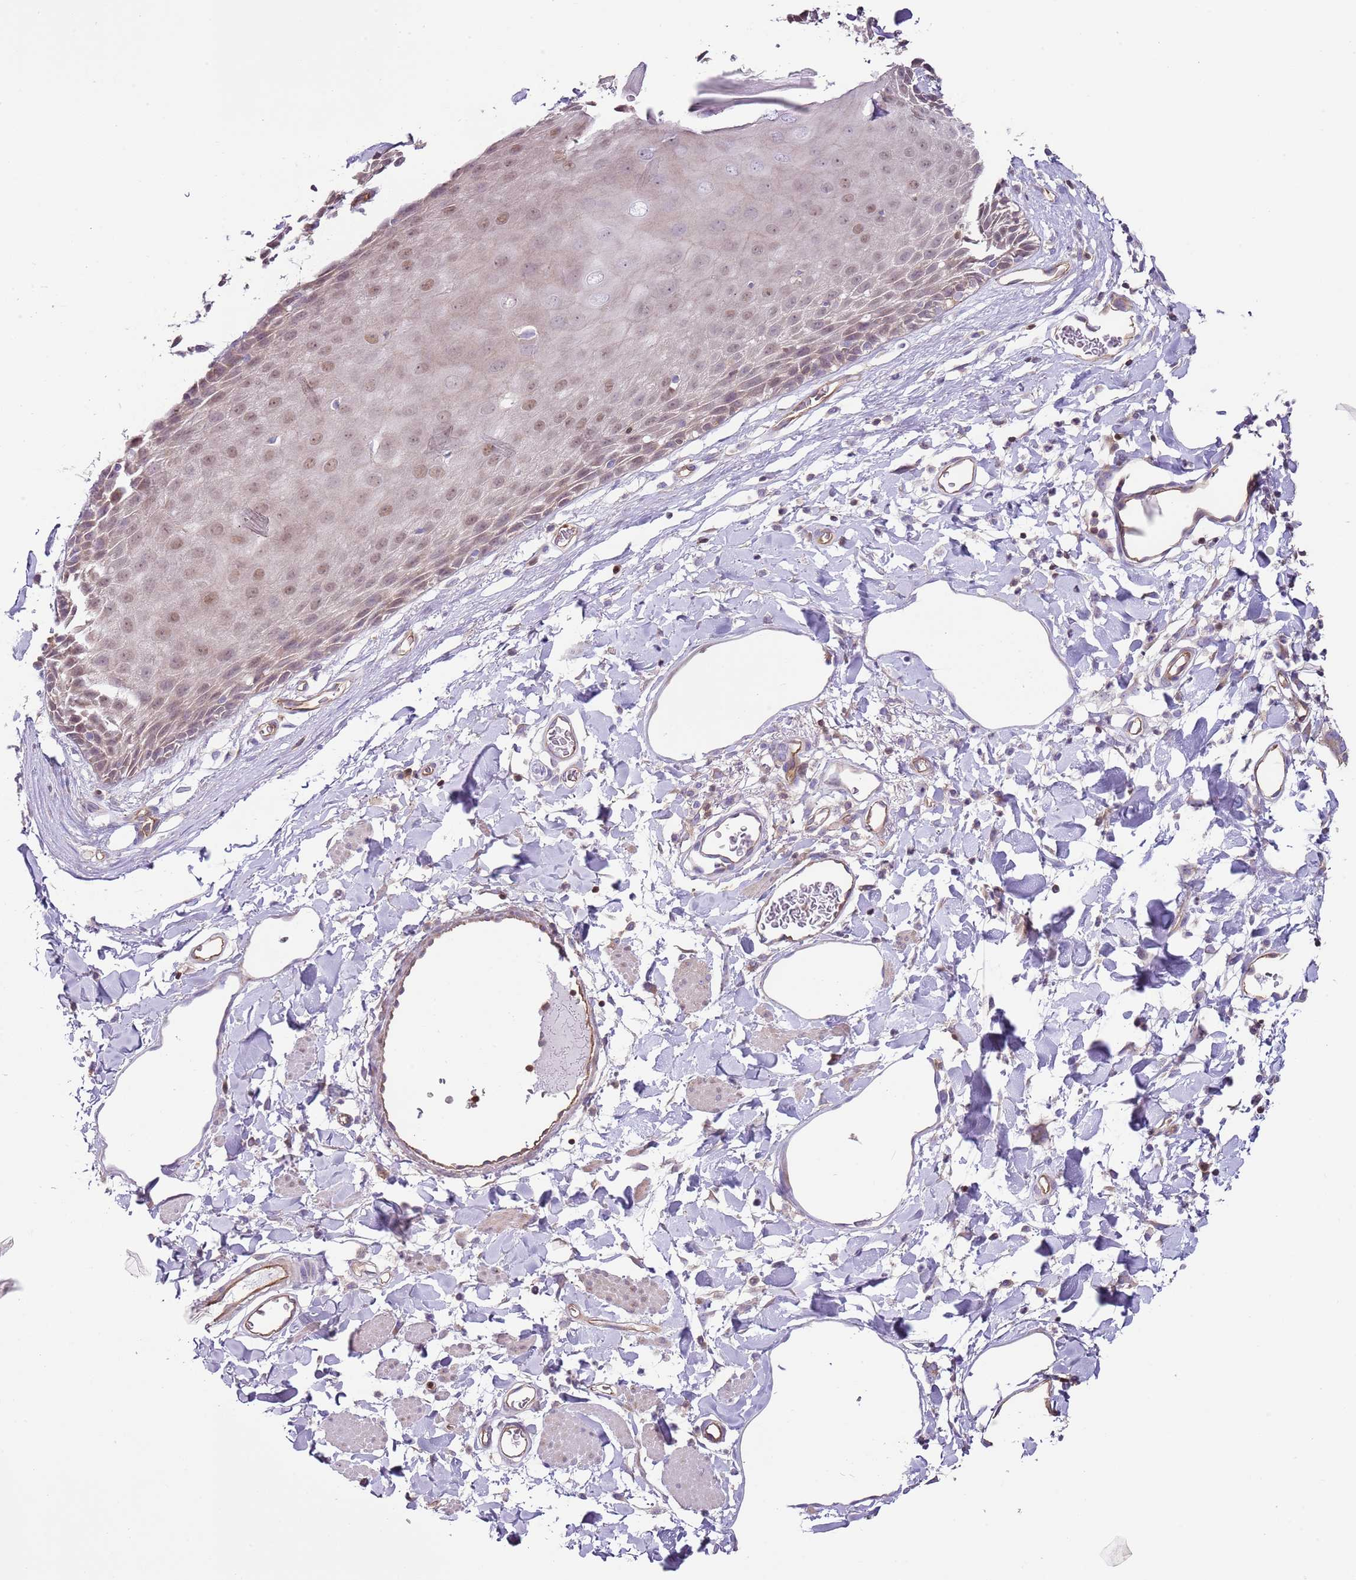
{"staining": {"intensity": "moderate", "quantity": "<25%", "location": "cytoplasmic/membranous,nuclear"}, "tissue": "skin", "cell_type": "Epidermal cells", "image_type": "normal", "snomed": [{"axis": "morphology", "description": "Normal tissue, NOS"}, {"axis": "topography", "description": "Vulva"}], "caption": "IHC photomicrograph of benign skin: human skin stained using immunohistochemistry (IHC) shows low levels of moderate protein expression localized specifically in the cytoplasmic/membranous,nuclear of epidermal cells, appearing as a cytoplasmic/membranous,nuclear brown color.", "gene": "GNAI1", "patient": {"sex": "female", "age": 68}}